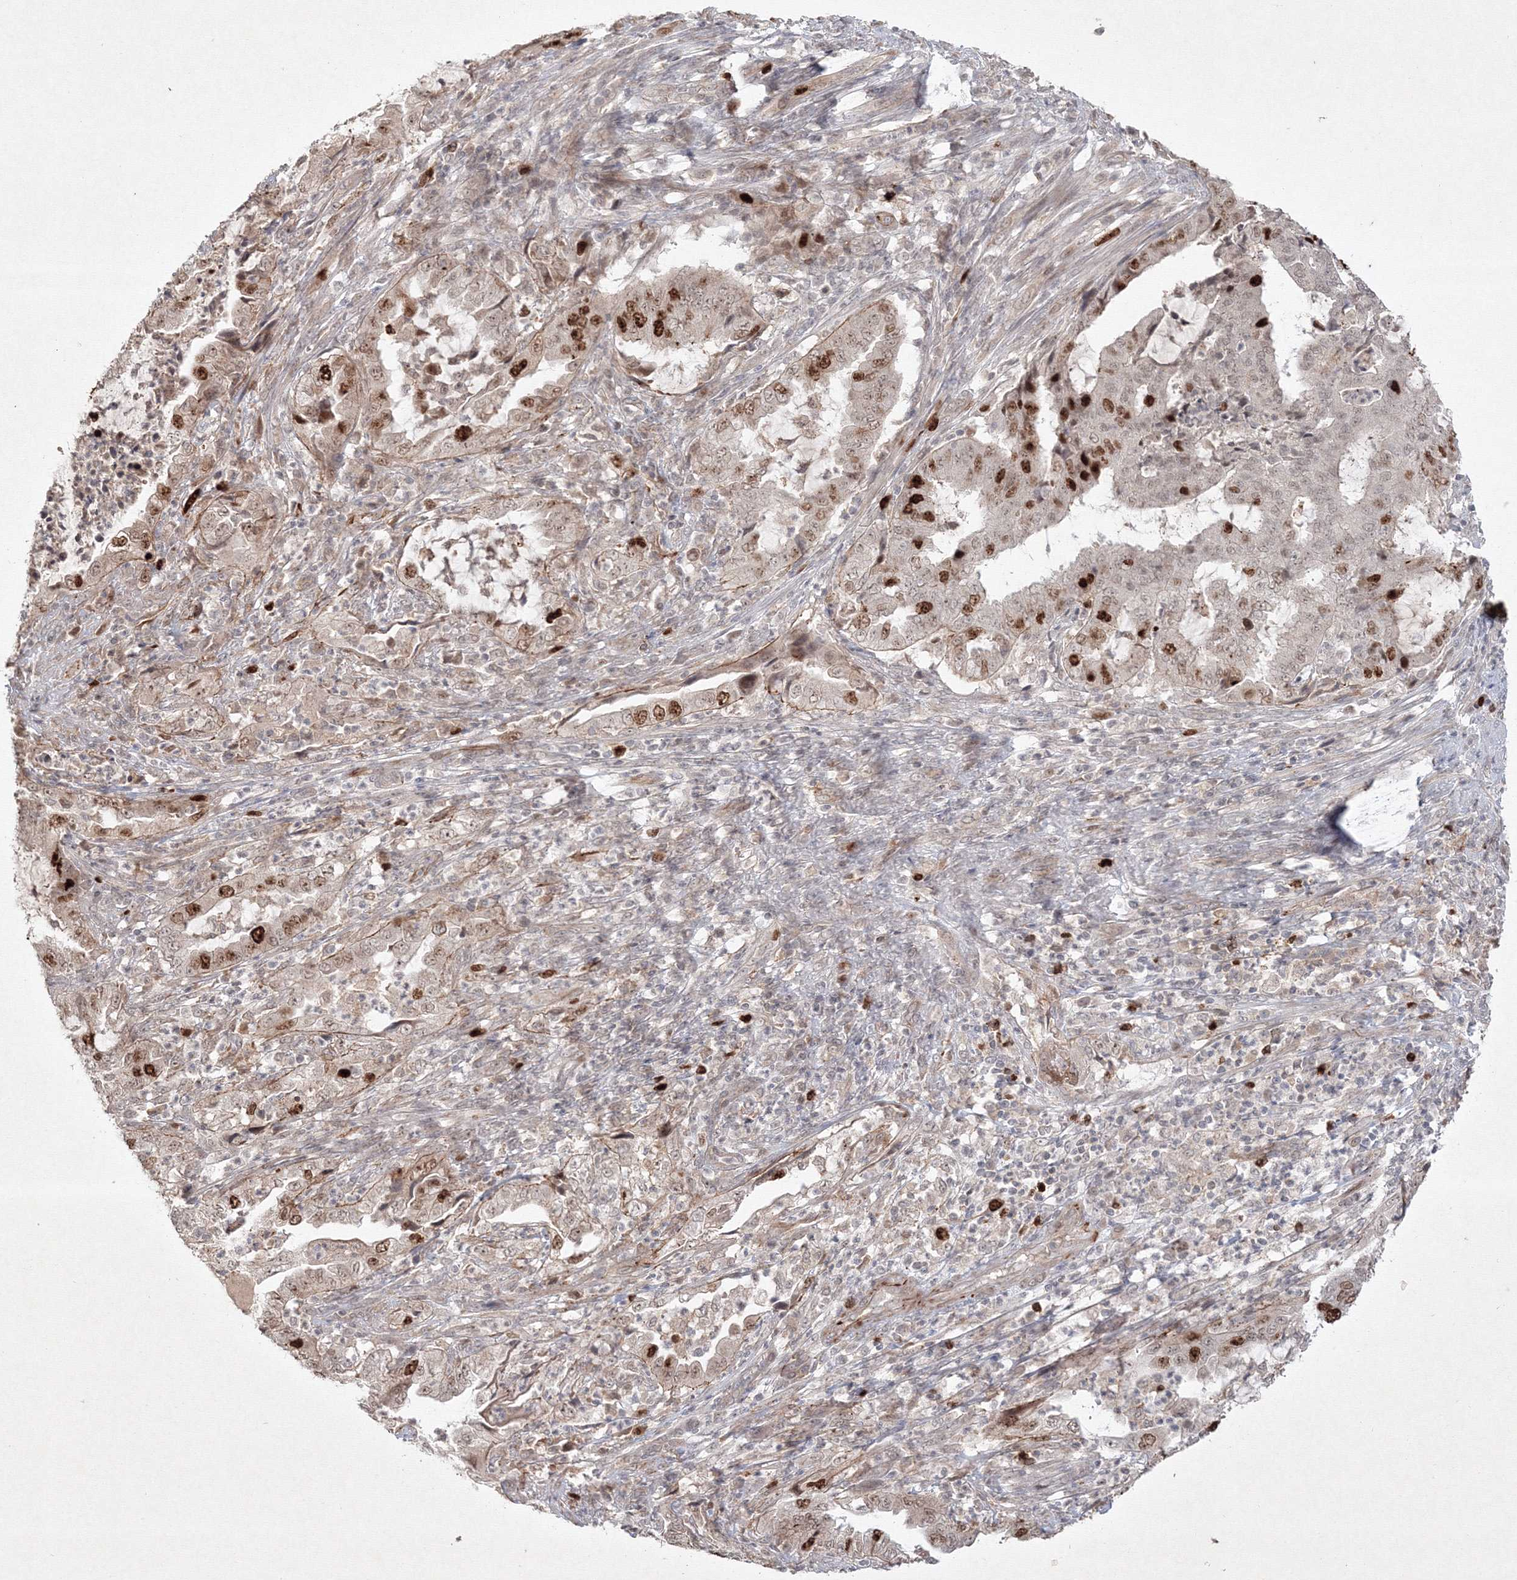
{"staining": {"intensity": "strong", "quantity": "<25%", "location": "nuclear"}, "tissue": "endometrial cancer", "cell_type": "Tumor cells", "image_type": "cancer", "snomed": [{"axis": "morphology", "description": "Adenocarcinoma, NOS"}, {"axis": "topography", "description": "Endometrium"}], "caption": "IHC (DAB) staining of human endometrial cancer (adenocarcinoma) demonstrates strong nuclear protein positivity in about <25% of tumor cells. The protein is stained brown, and the nuclei are stained in blue (DAB IHC with brightfield microscopy, high magnification).", "gene": "KIF20A", "patient": {"sex": "female", "age": 51}}